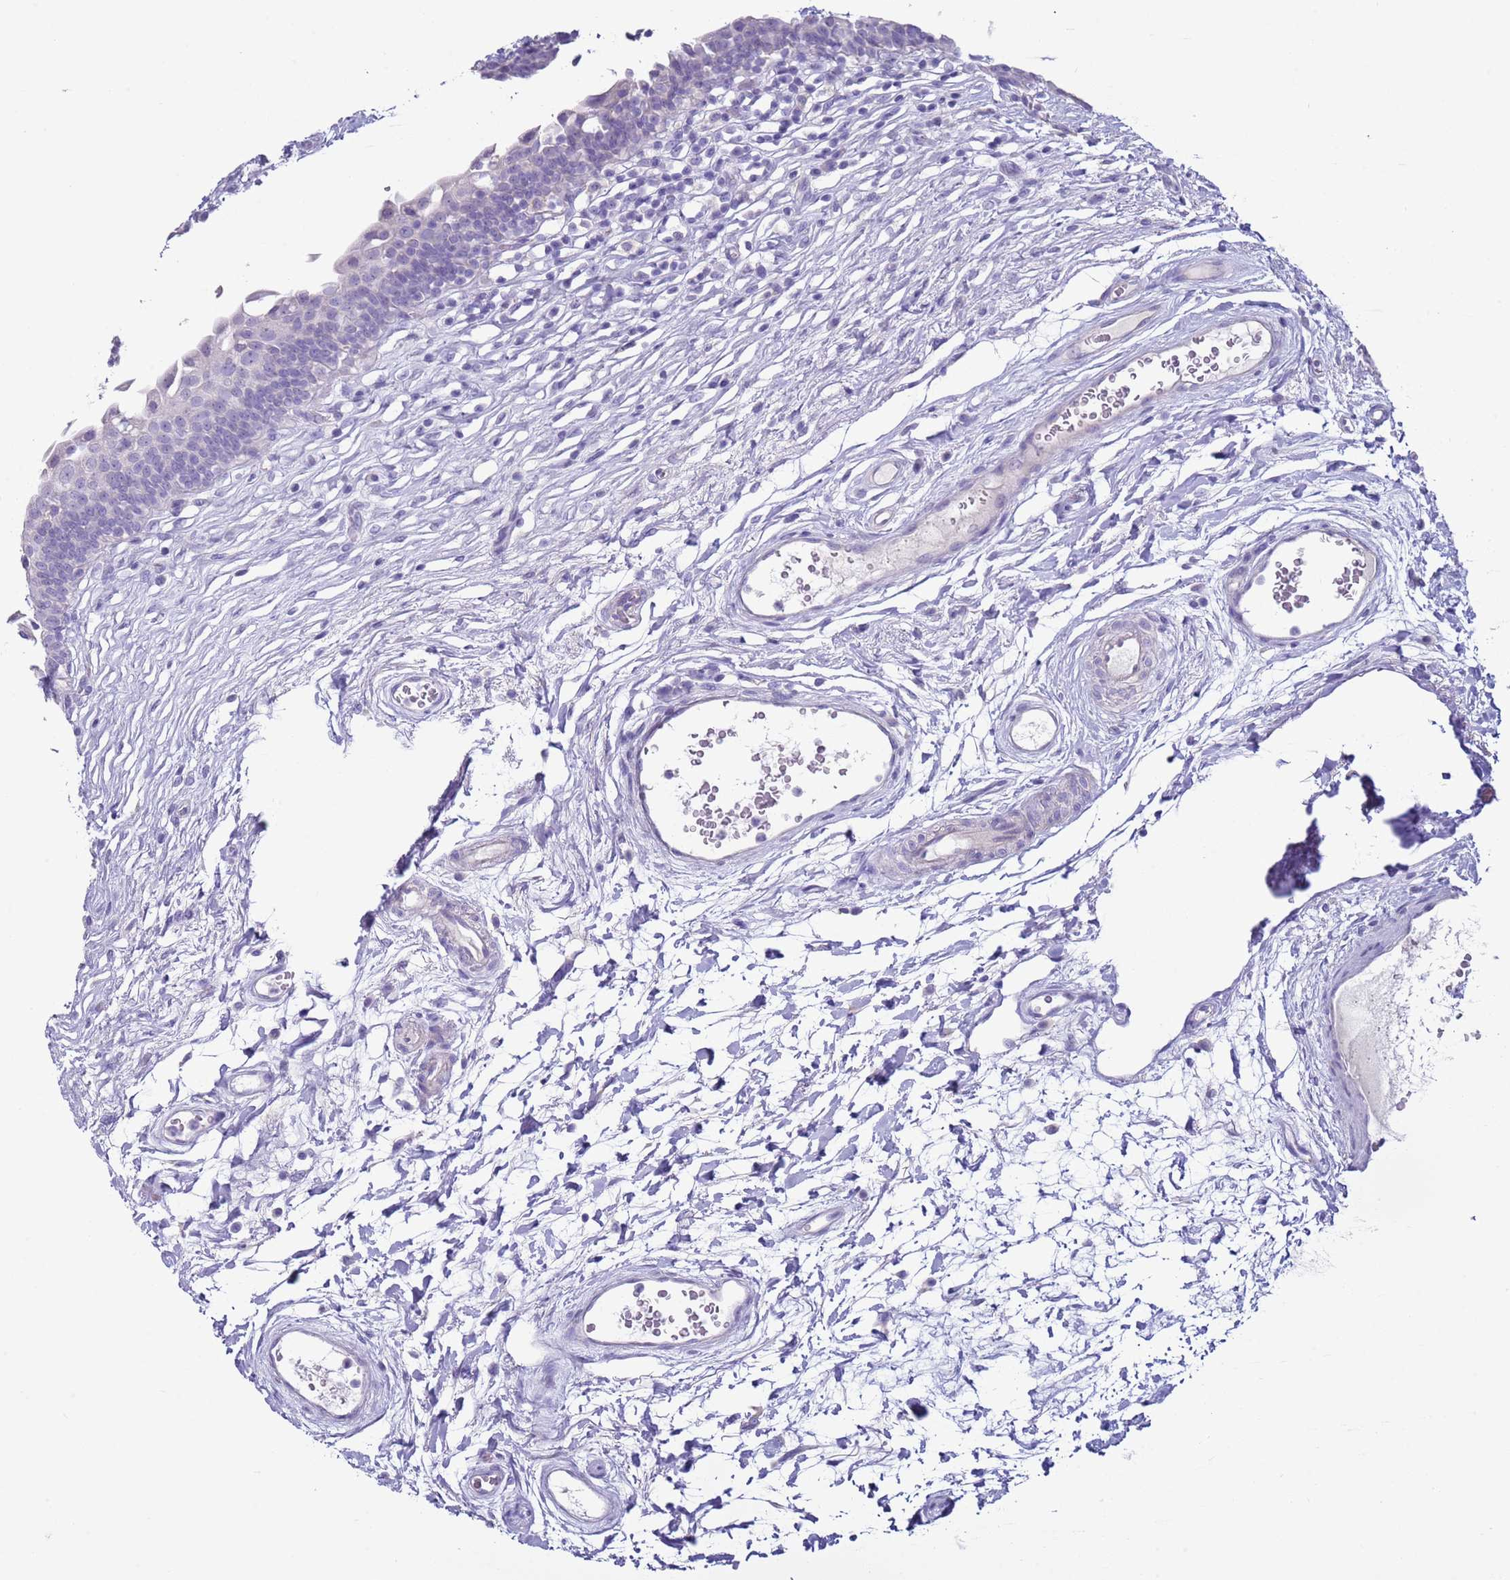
{"staining": {"intensity": "negative", "quantity": "none", "location": "none"}, "tissue": "urinary bladder", "cell_type": "Urothelial cells", "image_type": "normal", "snomed": [{"axis": "morphology", "description": "Normal tissue, NOS"}, {"axis": "topography", "description": "Urinary bladder"}], "caption": "IHC of normal human urinary bladder displays no staining in urothelial cells.", "gene": "NPAP1", "patient": {"sex": "male", "age": 83}}